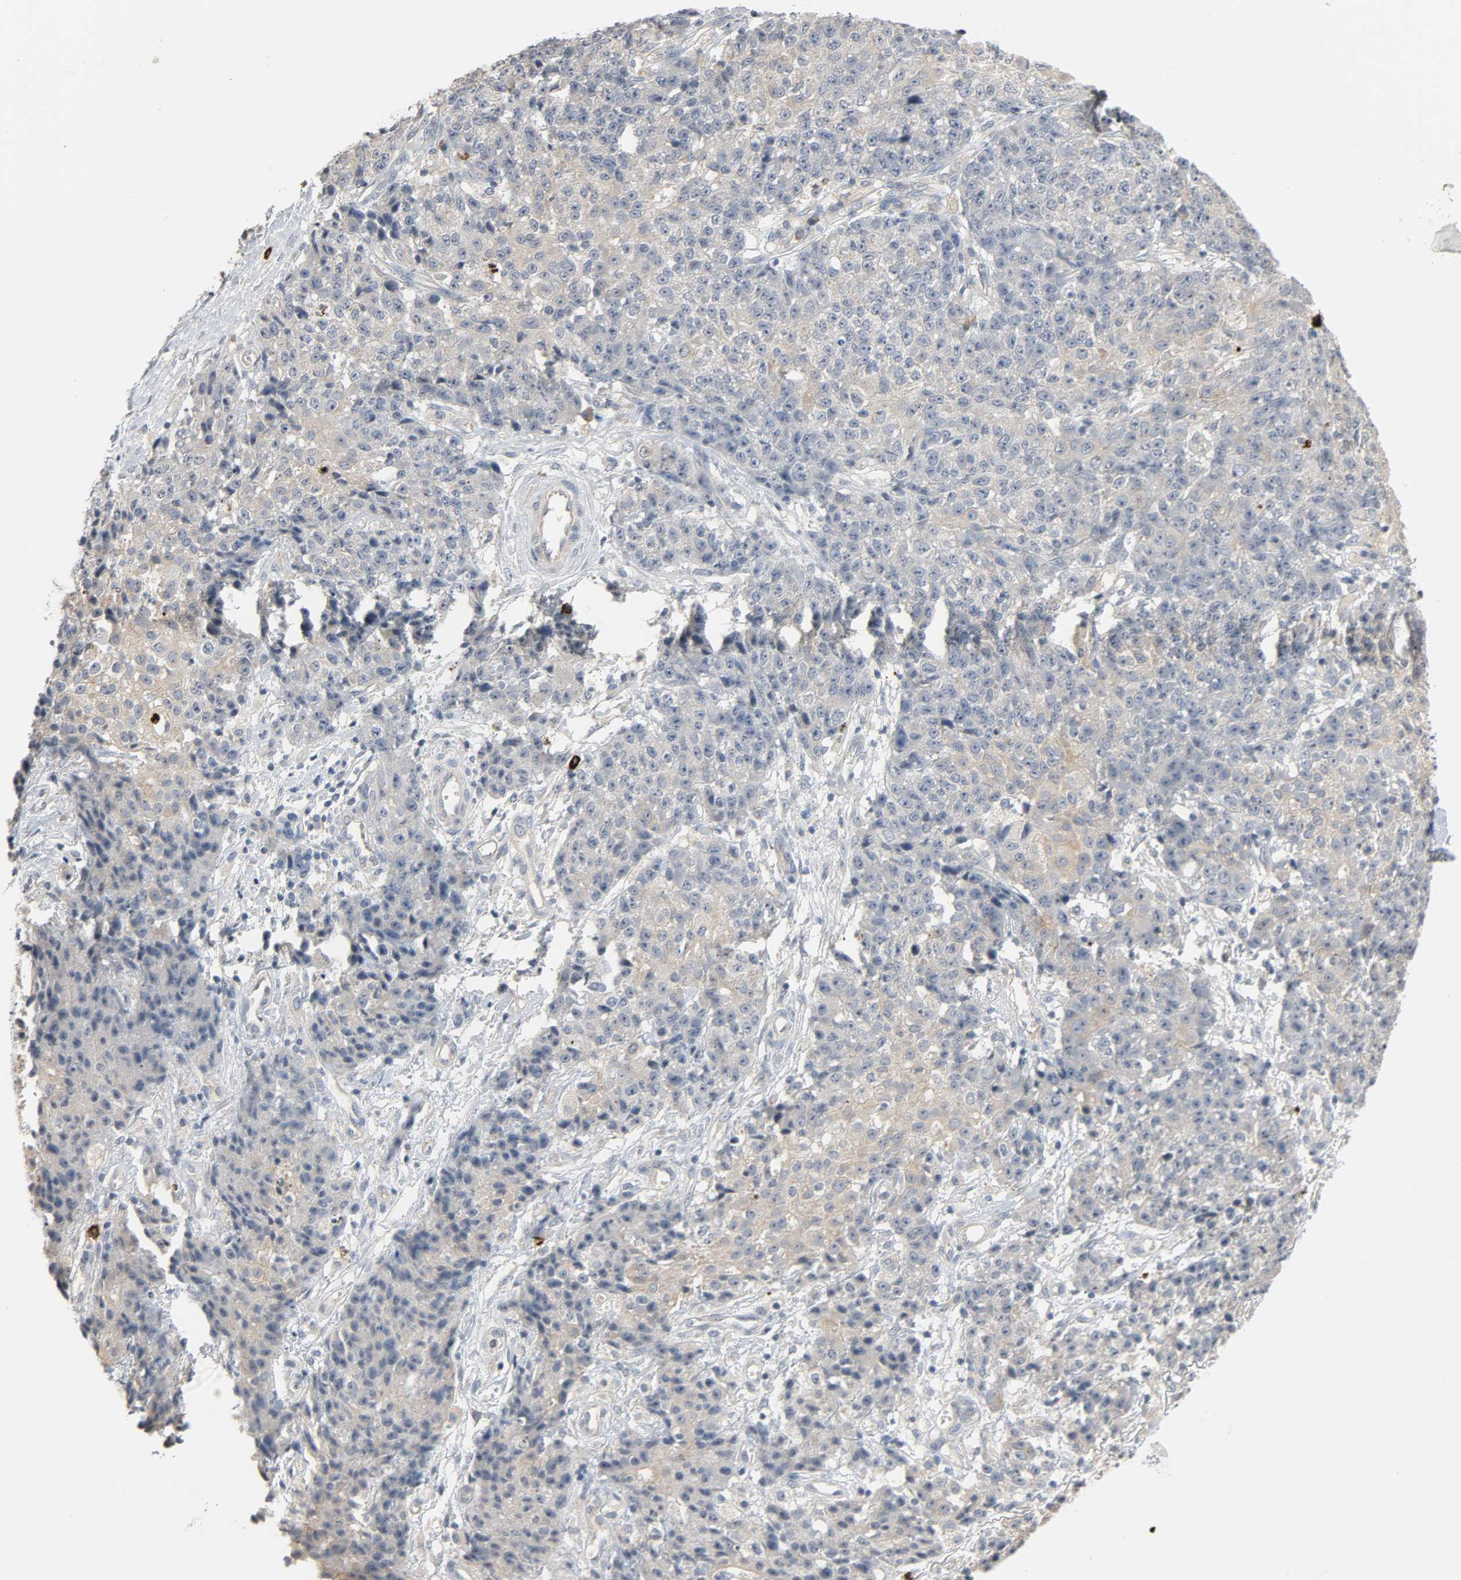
{"staining": {"intensity": "weak", "quantity": ">75%", "location": "cytoplasmic/membranous"}, "tissue": "ovarian cancer", "cell_type": "Tumor cells", "image_type": "cancer", "snomed": [{"axis": "morphology", "description": "Carcinoma, endometroid"}, {"axis": "topography", "description": "Ovary"}], "caption": "Endometroid carcinoma (ovarian) was stained to show a protein in brown. There is low levels of weak cytoplasmic/membranous positivity in approximately >75% of tumor cells.", "gene": "LIMCH1", "patient": {"sex": "female", "age": 42}}